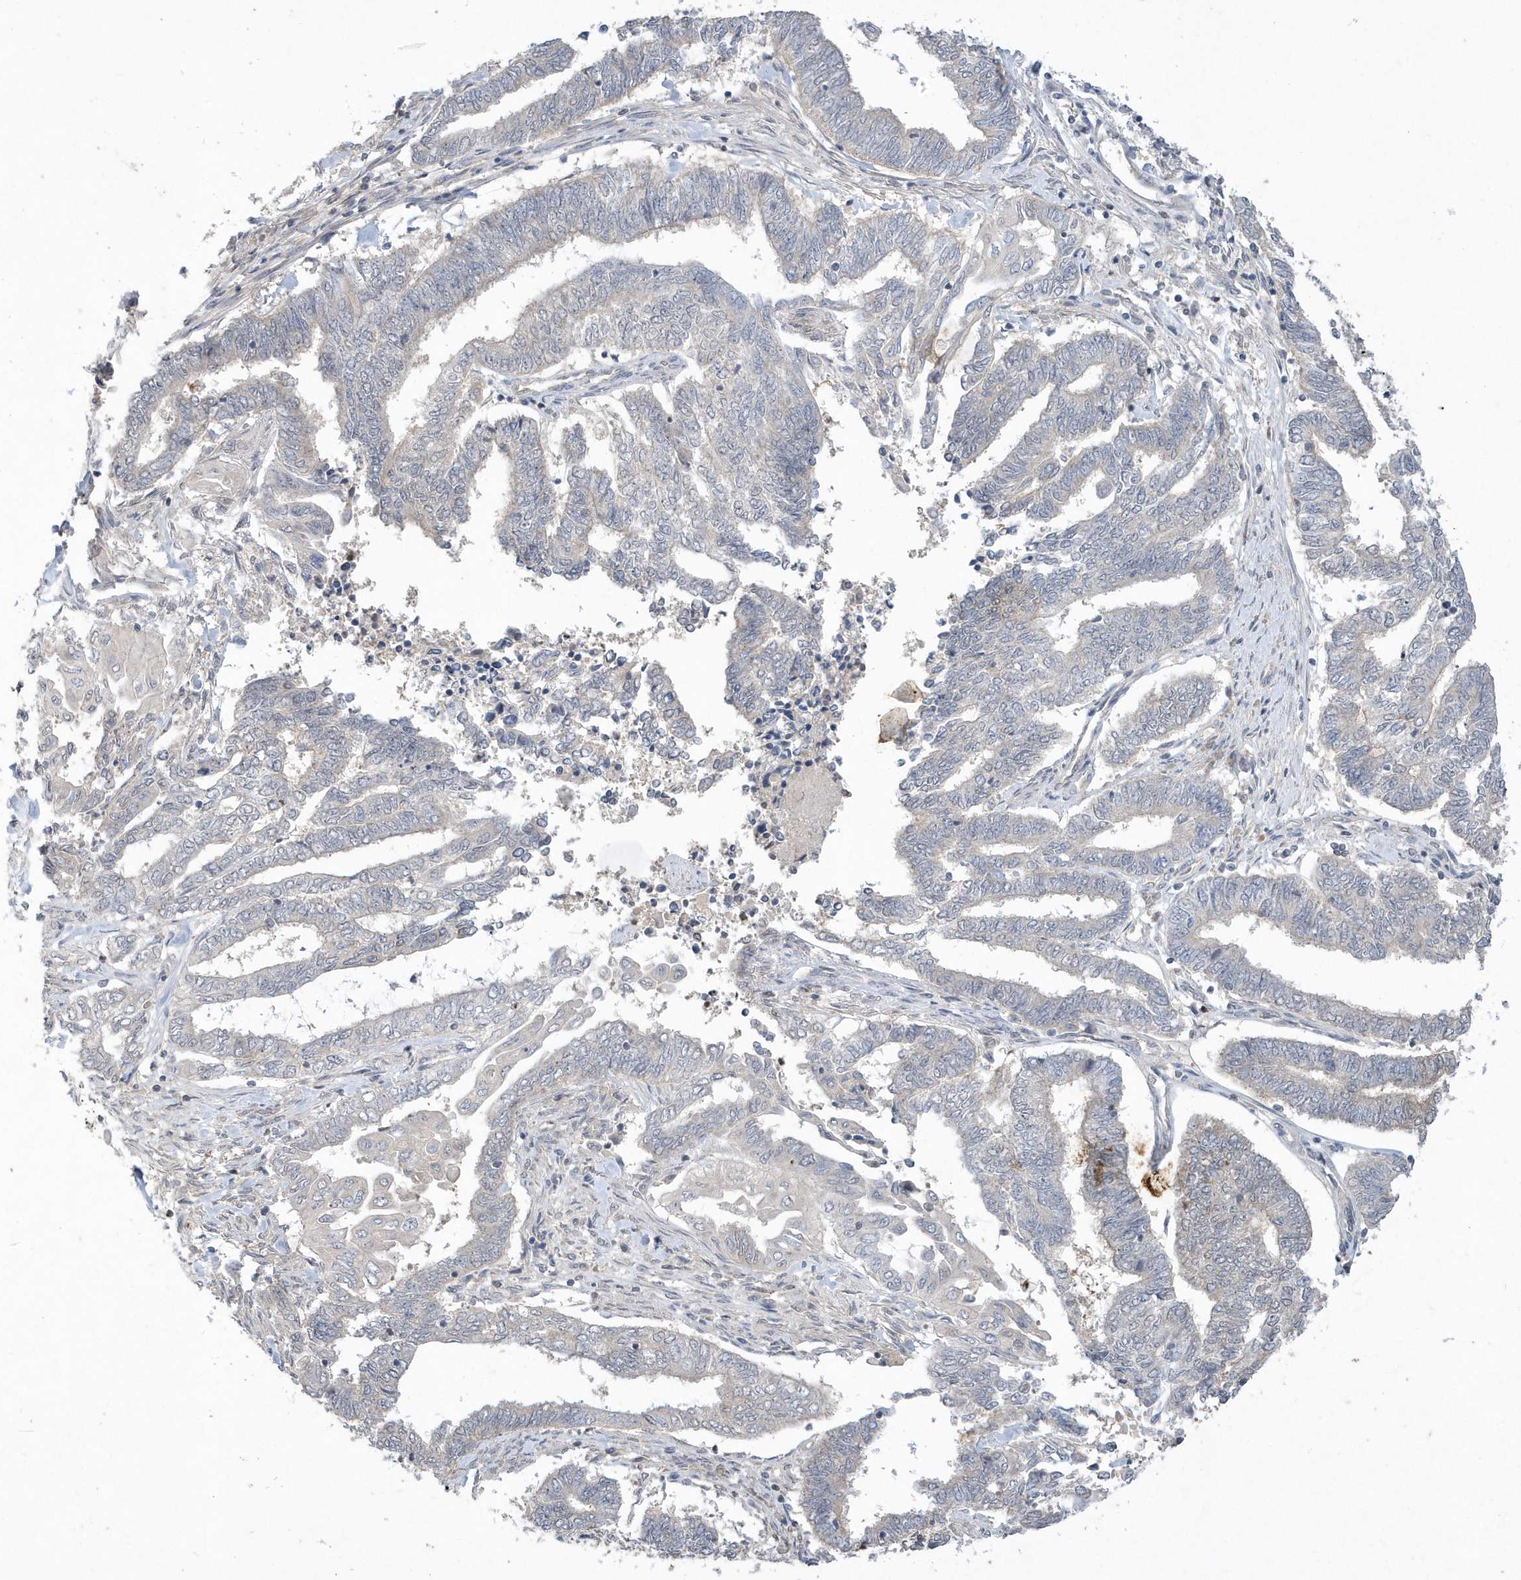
{"staining": {"intensity": "negative", "quantity": "none", "location": "none"}, "tissue": "endometrial cancer", "cell_type": "Tumor cells", "image_type": "cancer", "snomed": [{"axis": "morphology", "description": "Adenocarcinoma, NOS"}, {"axis": "topography", "description": "Uterus"}, {"axis": "topography", "description": "Endometrium"}], "caption": "The micrograph reveals no significant positivity in tumor cells of endometrial cancer.", "gene": "AKR7A2", "patient": {"sex": "female", "age": 70}}